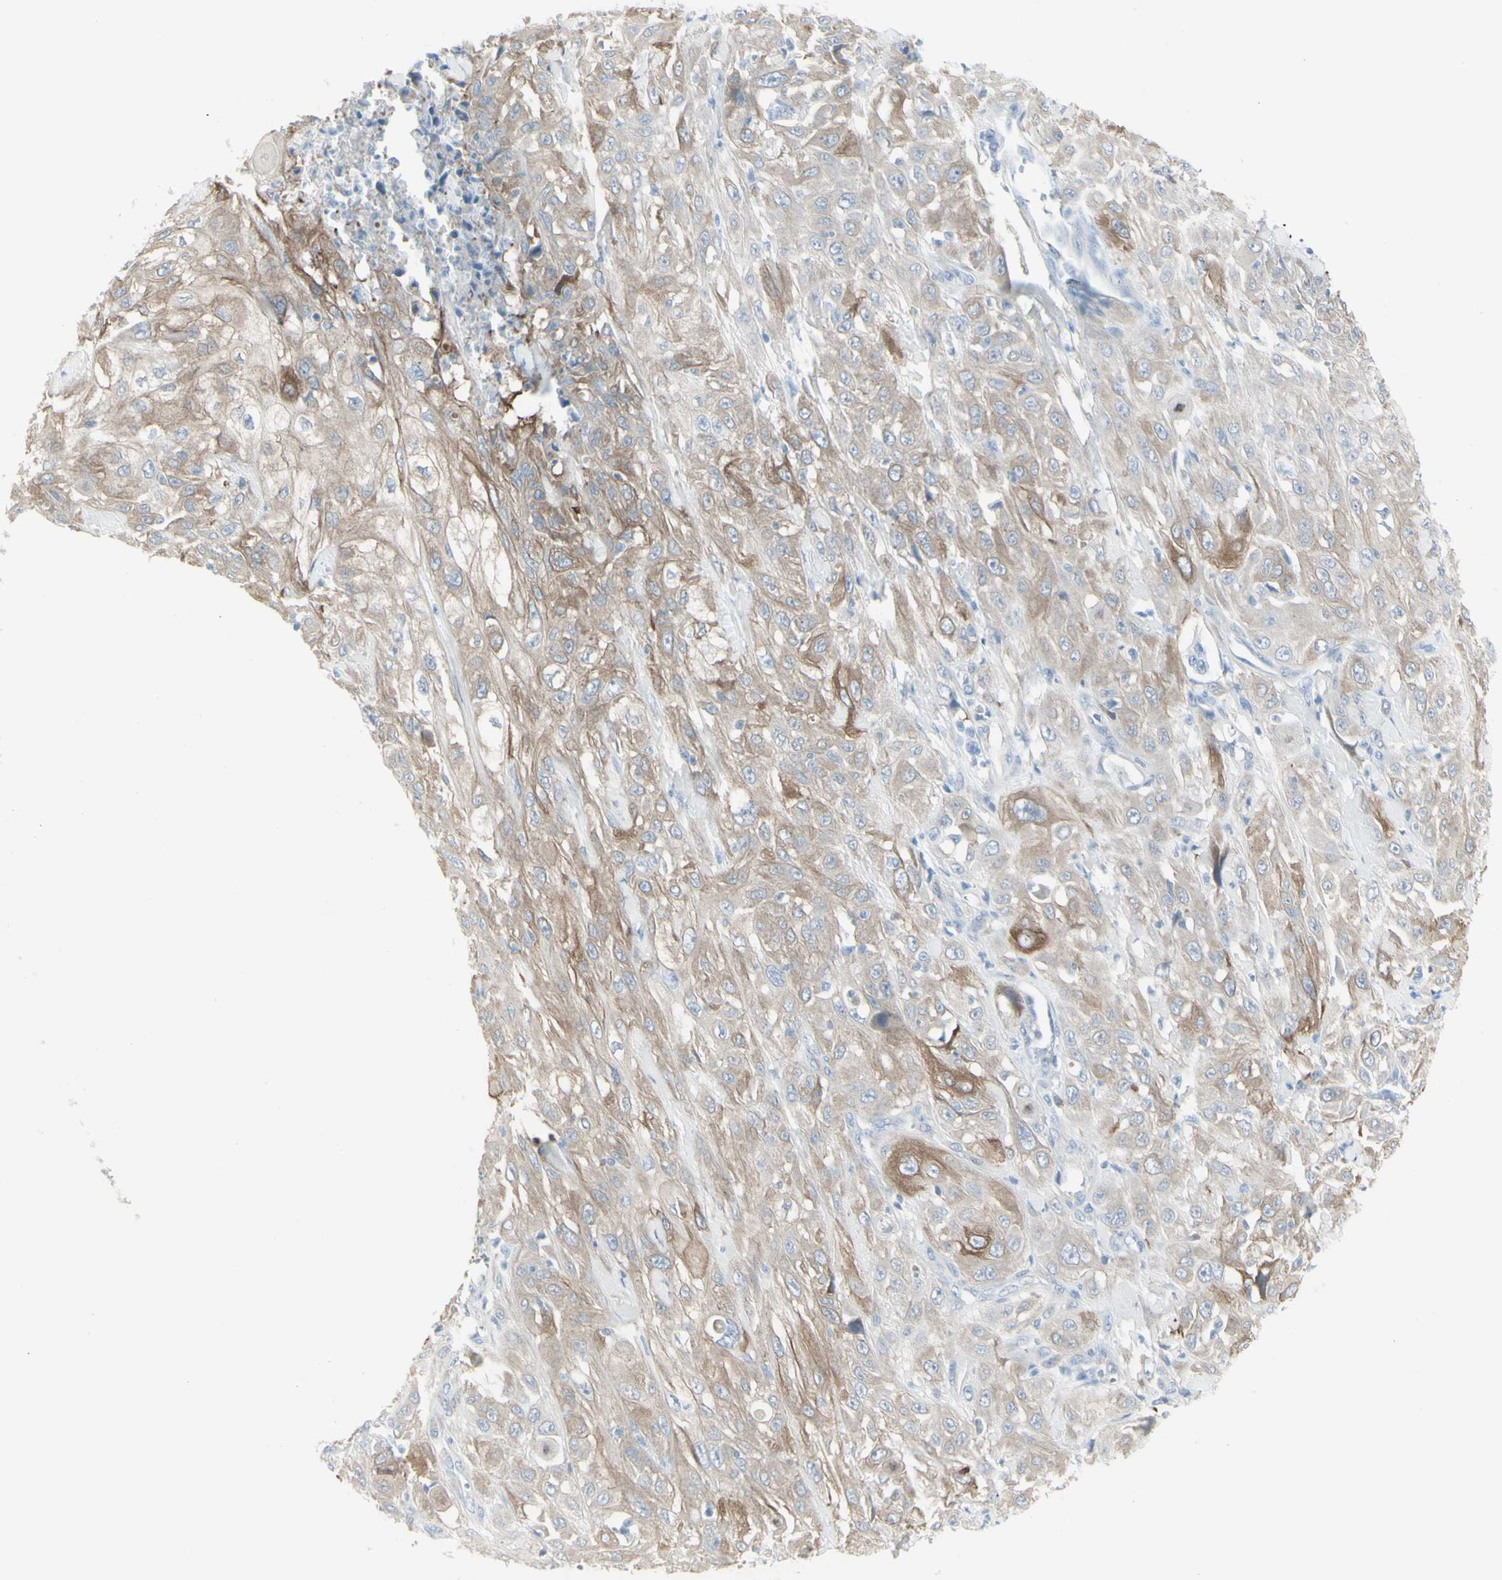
{"staining": {"intensity": "weak", "quantity": ">75%", "location": "cytoplasmic/membranous"}, "tissue": "skin cancer", "cell_type": "Tumor cells", "image_type": "cancer", "snomed": [{"axis": "morphology", "description": "Squamous cell carcinoma, NOS"}, {"axis": "morphology", "description": "Squamous cell carcinoma, metastatic, NOS"}, {"axis": "topography", "description": "Skin"}, {"axis": "topography", "description": "Lymph node"}], "caption": "Squamous cell carcinoma (skin) stained with DAB (3,3'-diaminobenzidine) immunohistochemistry (IHC) reveals low levels of weak cytoplasmic/membranous staining in approximately >75% of tumor cells. The protein is shown in brown color, while the nuclei are stained blue.", "gene": "ENSG00000198211", "patient": {"sex": "male", "age": 75}}